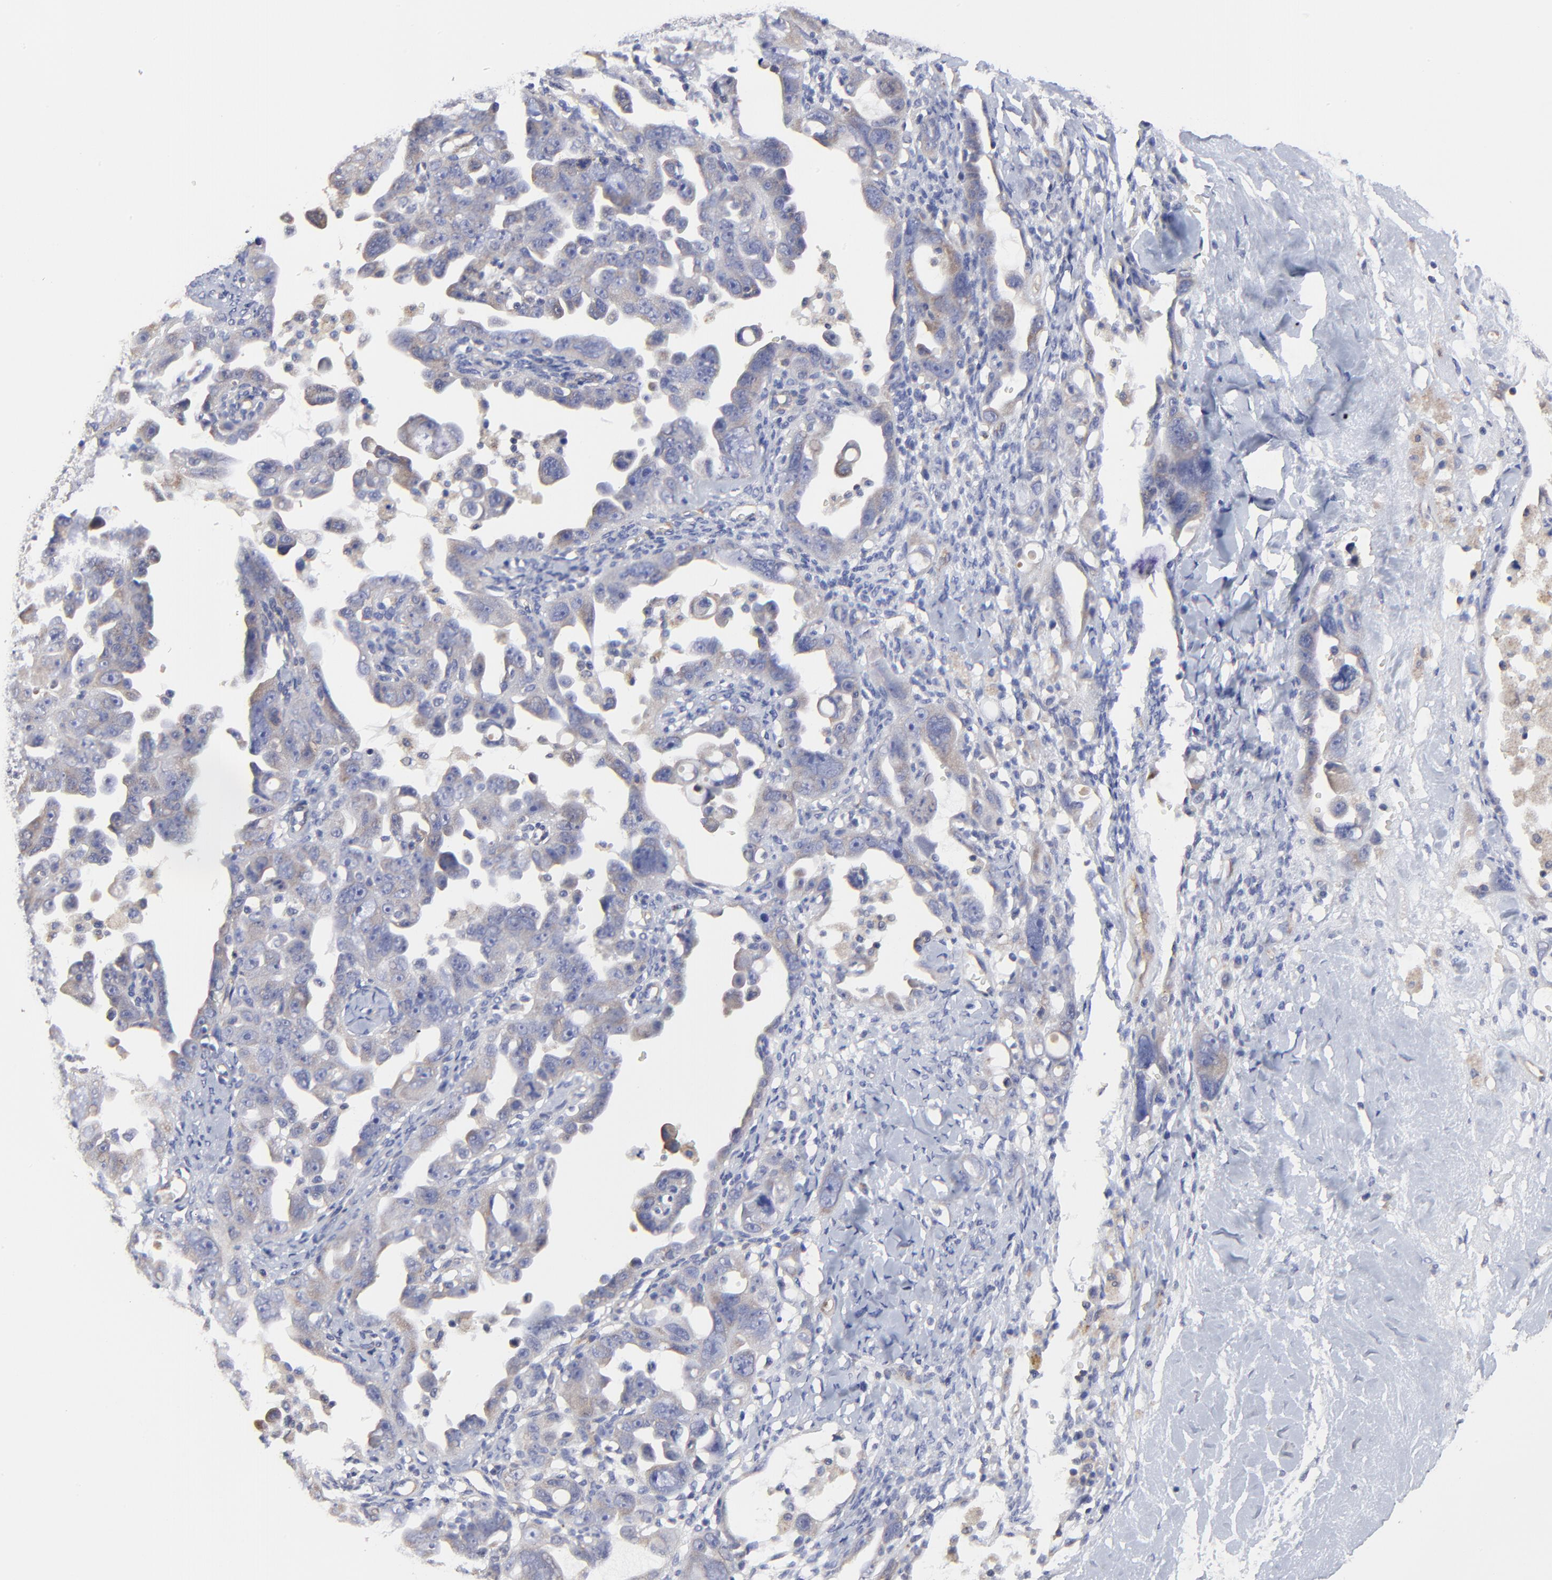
{"staining": {"intensity": "weak", "quantity": "<25%", "location": "cytoplasmic/membranous"}, "tissue": "ovarian cancer", "cell_type": "Tumor cells", "image_type": "cancer", "snomed": [{"axis": "morphology", "description": "Cystadenocarcinoma, serous, NOS"}, {"axis": "topography", "description": "Ovary"}], "caption": "Histopathology image shows no protein staining in tumor cells of serous cystadenocarcinoma (ovarian) tissue.", "gene": "SULF2", "patient": {"sex": "female", "age": 66}}